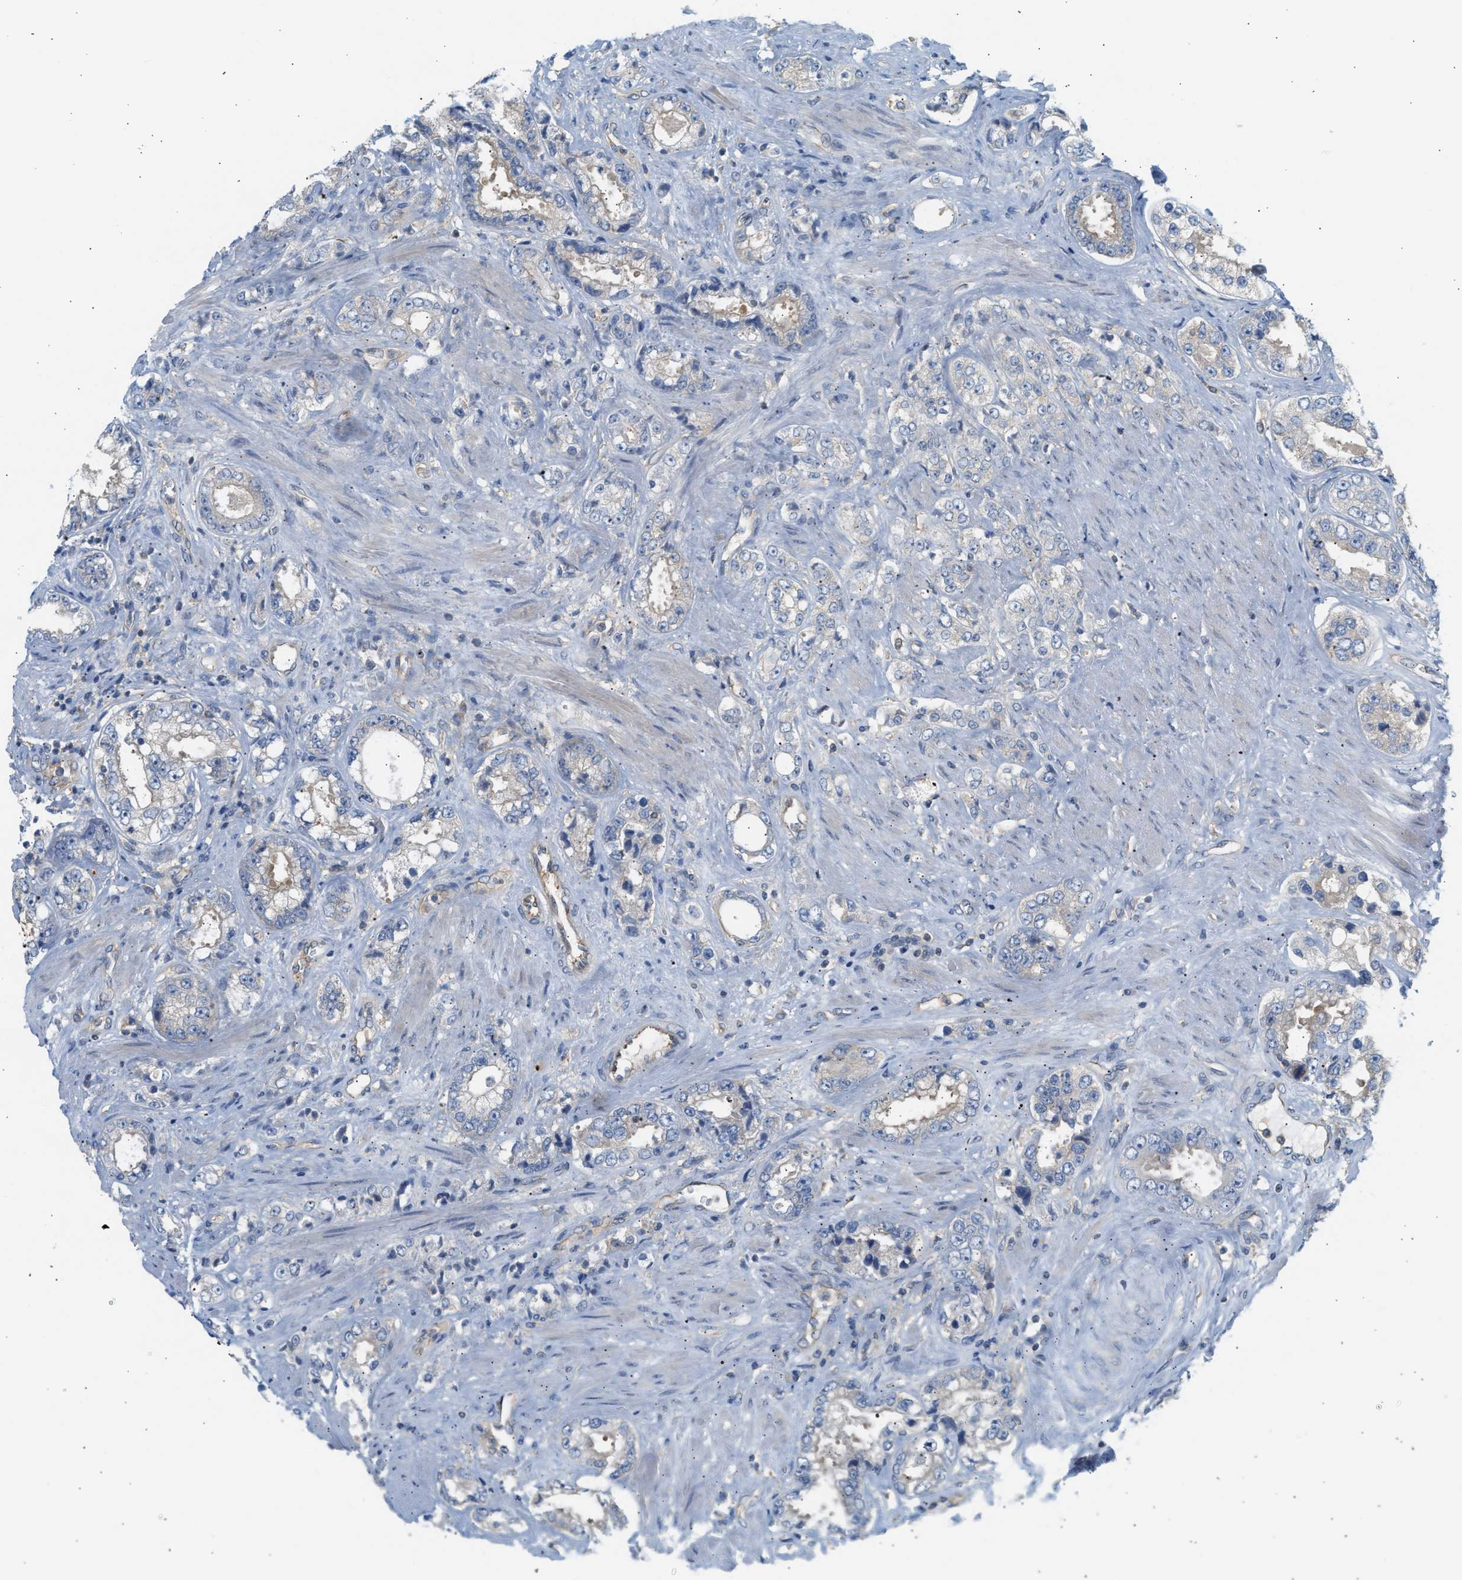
{"staining": {"intensity": "negative", "quantity": "none", "location": "none"}, "tissue": "prostate cancer", "cell_type": "Tumor cells", "image_type": "cancer", "snomed": [{"axis": "morphology", "description": "Adenocarcinoma, High grade"}, {"axis": "topography", "description": "Prostate"}], "caption": "IHC photomicrograph of neoplastic tissue: prostate cancer (adenocarcinoma (high-grade)) stained with DAB (3,3'-diaminobenzidine) reveals no significant protein expression in tumor cells. The staining was performed using DAB to visualize the protein expression in brown, while the nuclei were stained in blue with hematoxylin (Magnification: 20x).", "gene": "PAFAH1B1", "patient": {"sex": "male", "age": 61}}